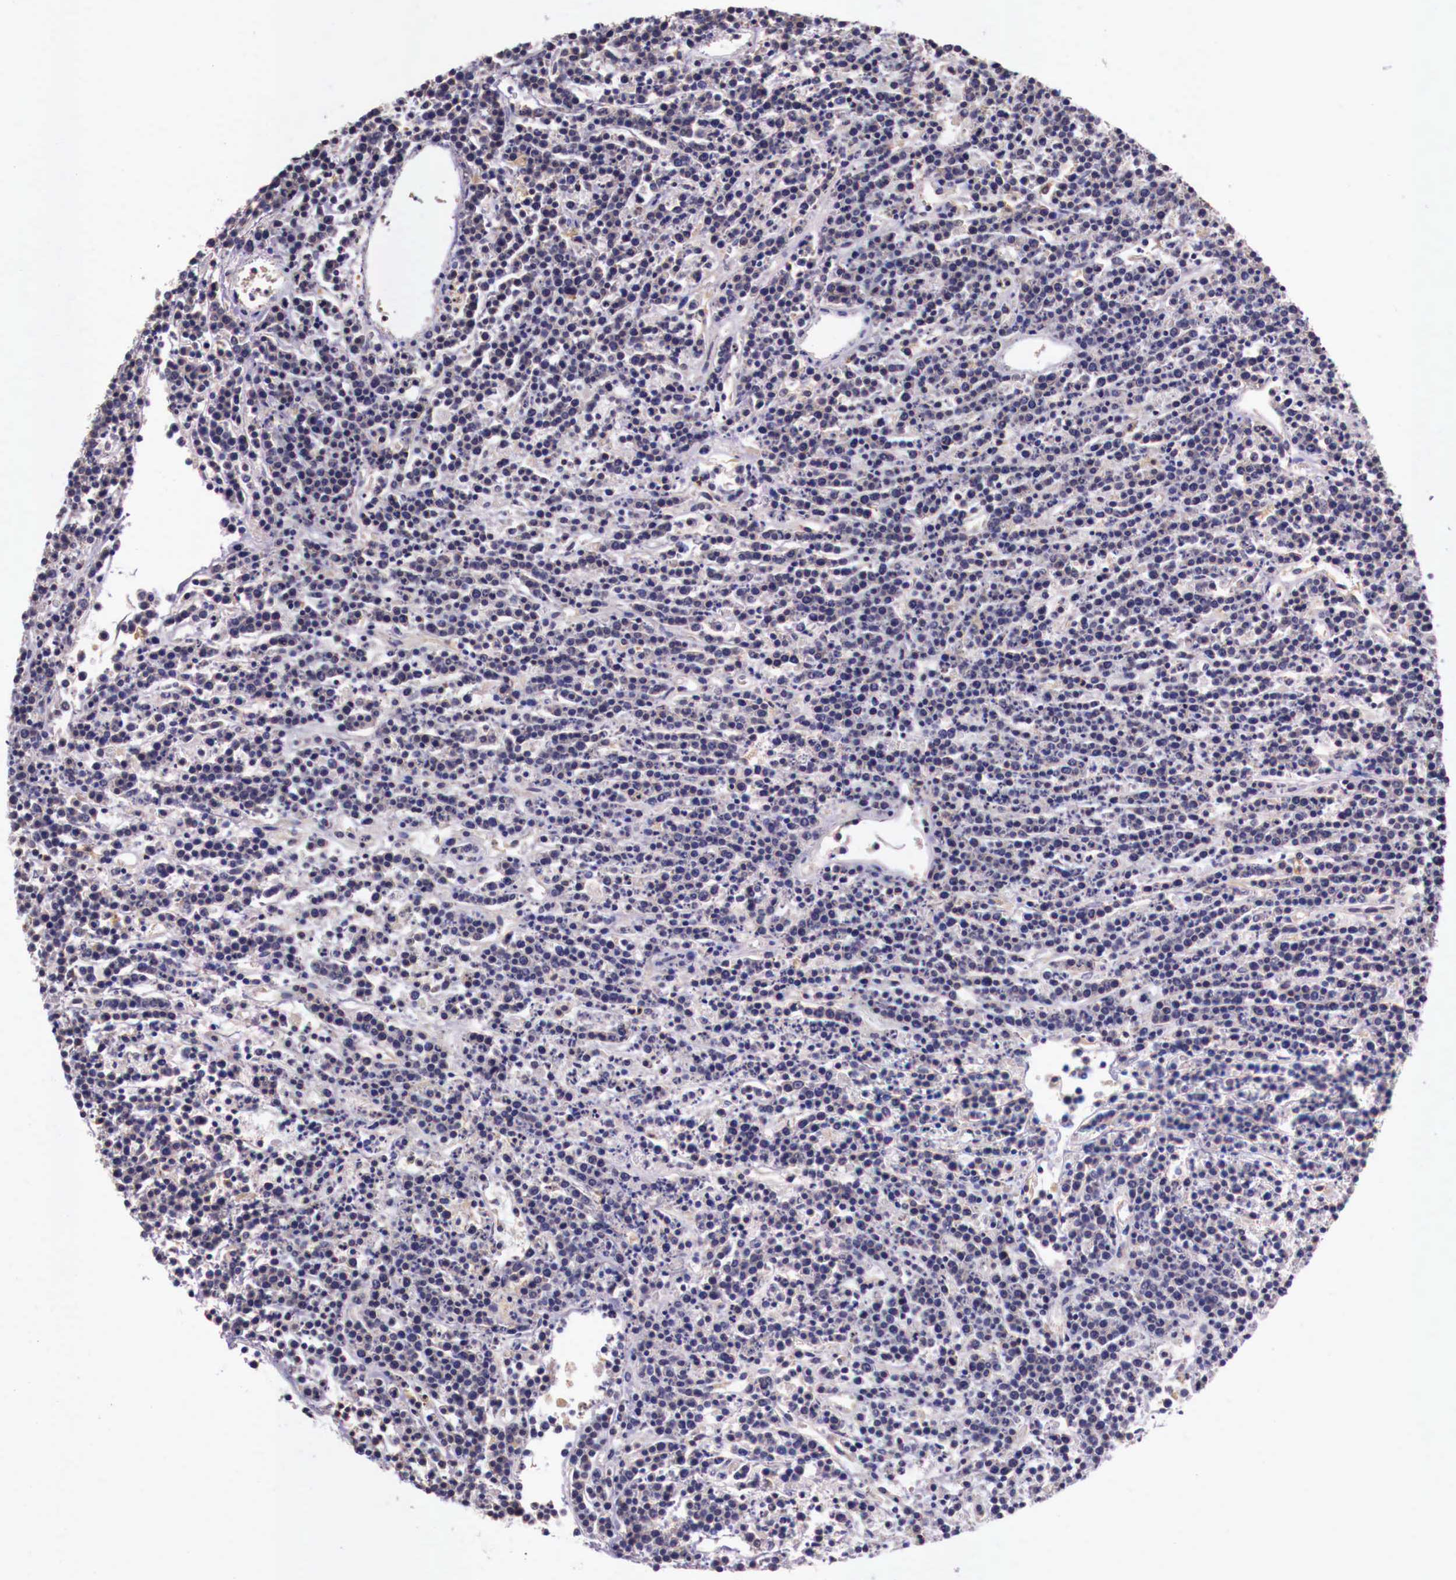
{"staining": {"intensity": "negative", "quantity": "none", "location": "none"}, "tissue": "lymphoma", "cell_type": "Tumor cells", "image_type": "cancer", "snomed": [{"axis": "morphology", "description": "Malignant lymphoma, non-Hodgkin's type, High grade"}, {"axis": "topography", "description": "Ovary"}], "caption": "Photomicrograph shows no protein positivity in tumor cells of malignant lymphoma, non-Hodgkin's type (high-grade) tissue.", "gene": "GRIPAP1", "patient": {"sex": "female", "age": 56}}